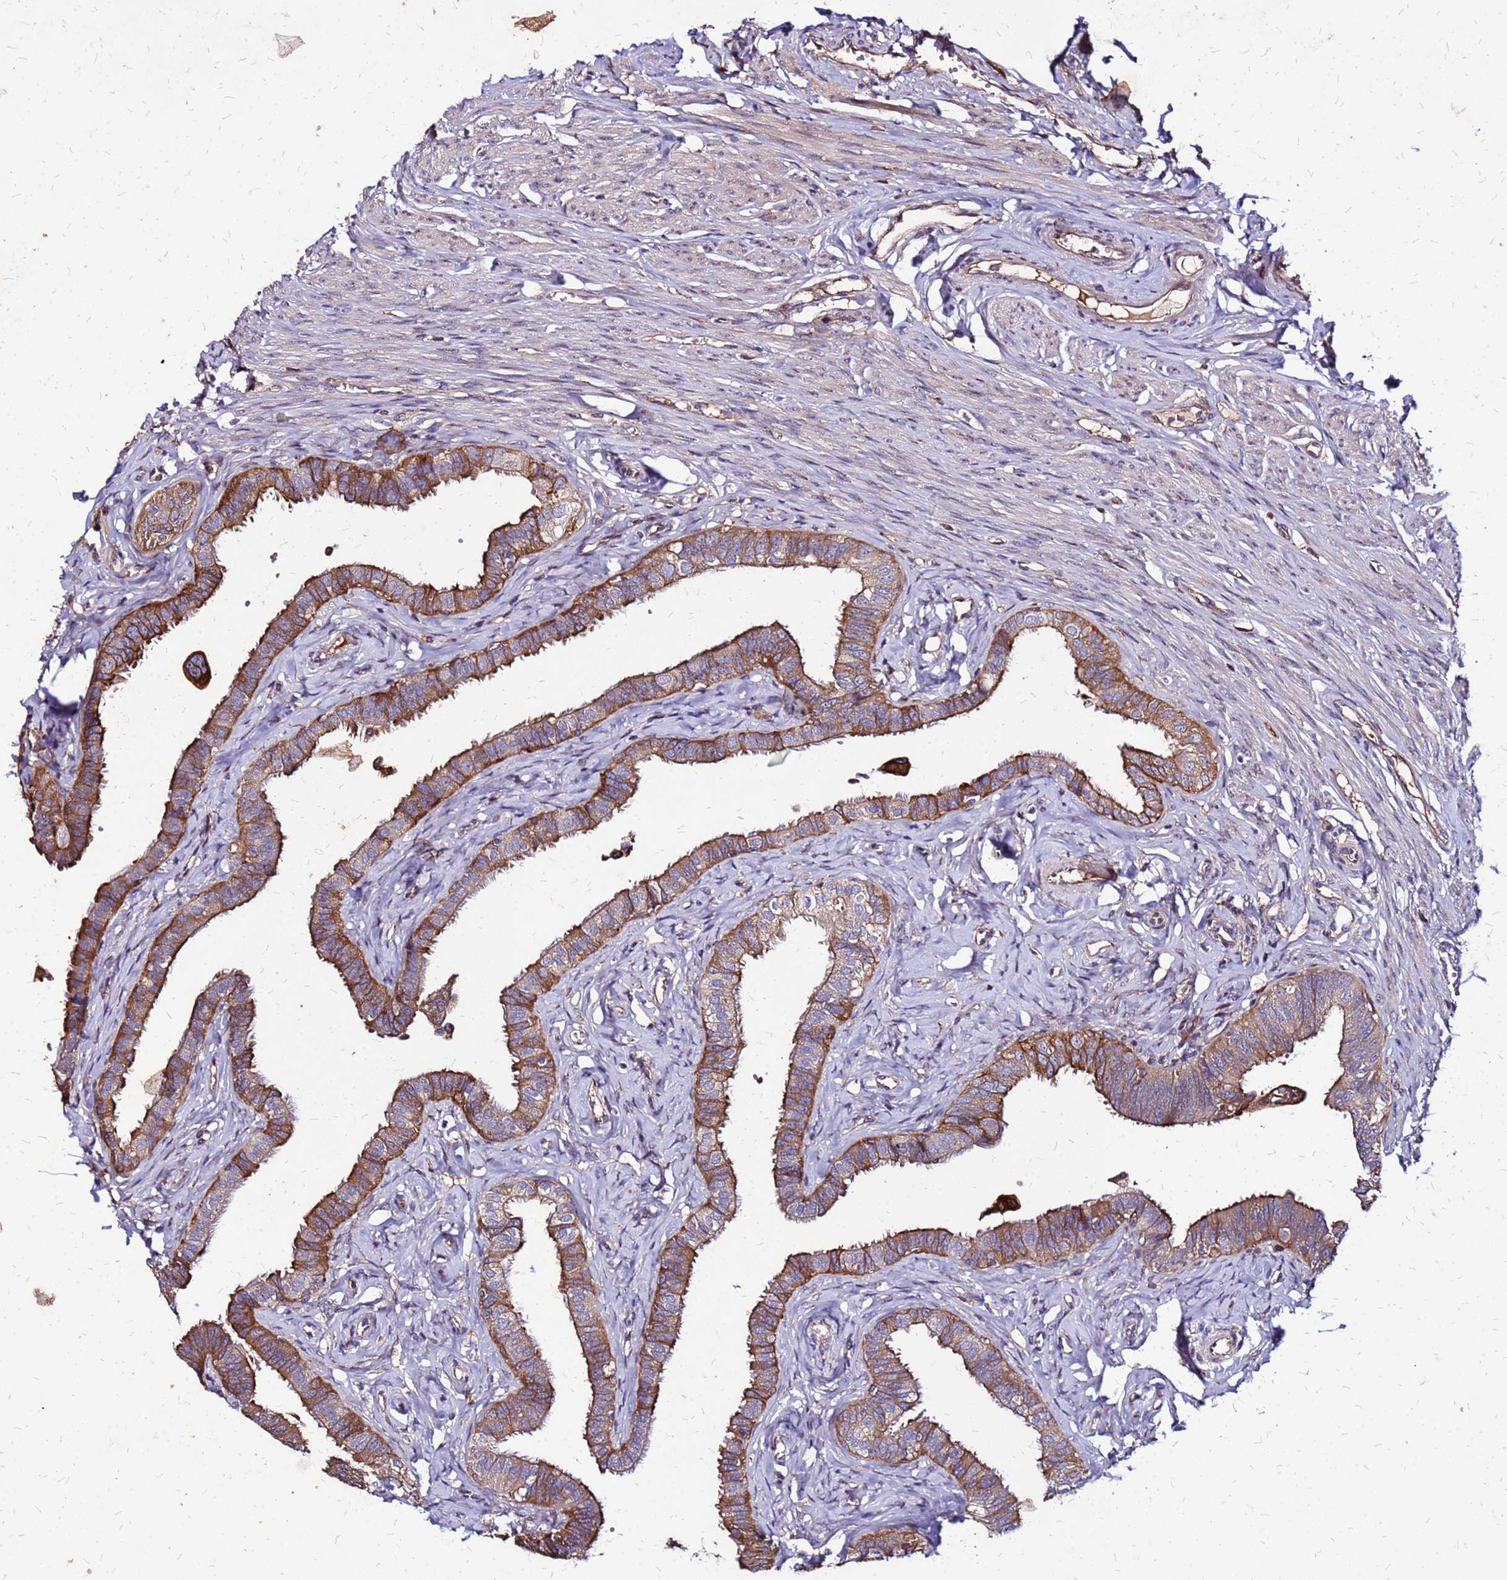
{"staining": {"intensity": "strong", "quantity": ">75%", "location": "cytoplasmic/membranous"}, "tissue": "fallopian tube", "cell_type": "Glandular cells", "image_type": "normal", "snomed": [{"axis": "morphology", "description": "Normal tissue, NOS"}, {"axis": "morphology", "description": "Carcinoma, NOS"}, {"axis": "topography", "description": "Fallopian tube"}, {"axis": "topography", "description": "Ovary"}], "caption": "Glandular cells show high levels of strong cytoplasmic/membranous expression in approximately >75% of cells in normal fallopian tube.", "gene": "VMO1", "patient": {"sex": "female", "age": 59}}